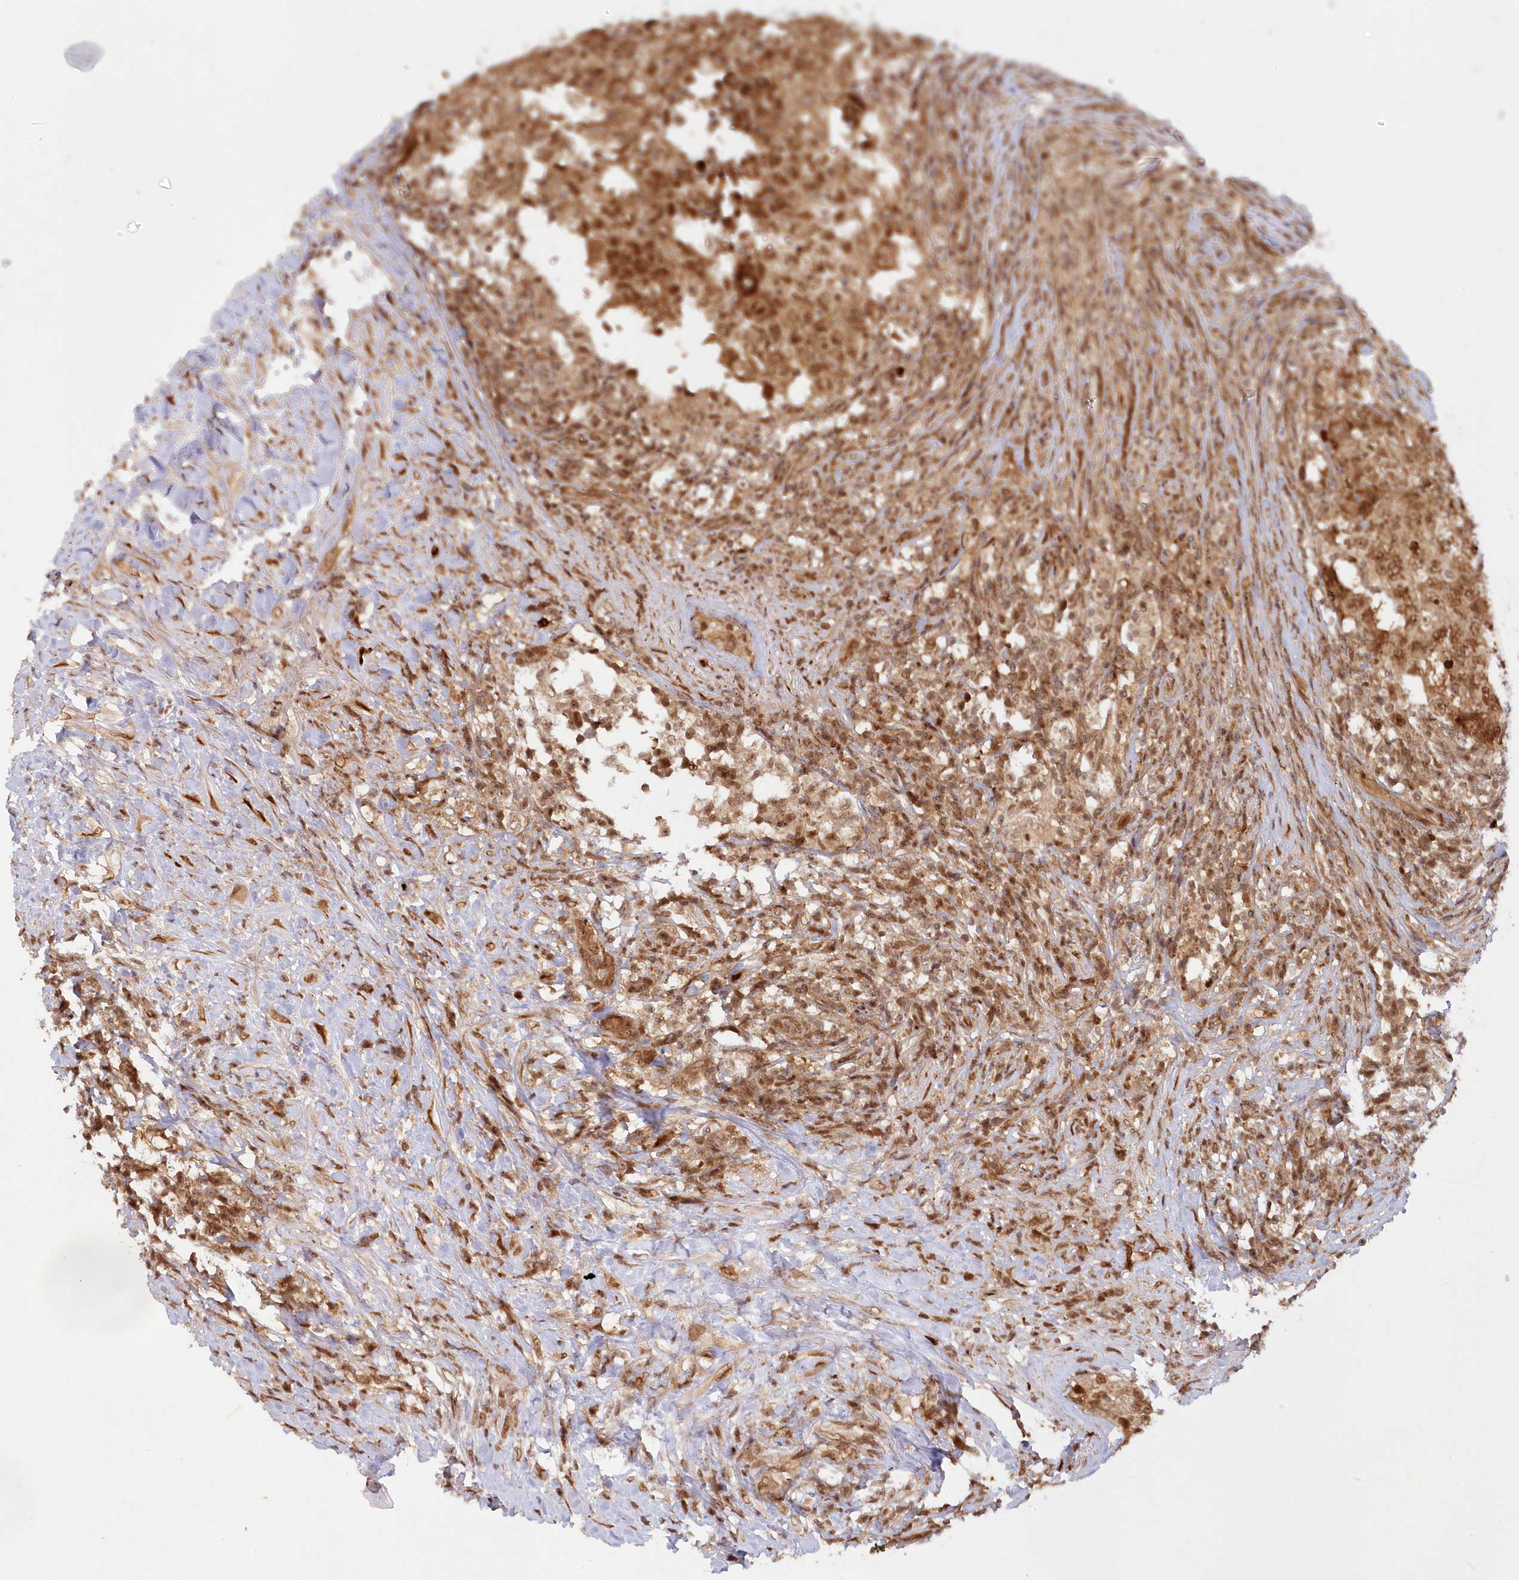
{"staining": {"intensity": "strong", "quantity": ">75%", "location": "cytoplasmic/membranous,nuclear"}, "tissue": "testis cancer", "cell_type": "Tumor cells", "image_type": "cancer", "snomed": [{"axis": "morphology", "description": "Carcinoma, Embryonal, NOS"}, {"axis": "topography", "description": "Testis"}], "caption": "A brown stain labels strong cytoplasmic/membranous and nuclear expression of a protein in human testis embryonal carcinoma tumor cells.", "gene": "TOGARAM2", "patient": {"sex": "male", "age": 26}}